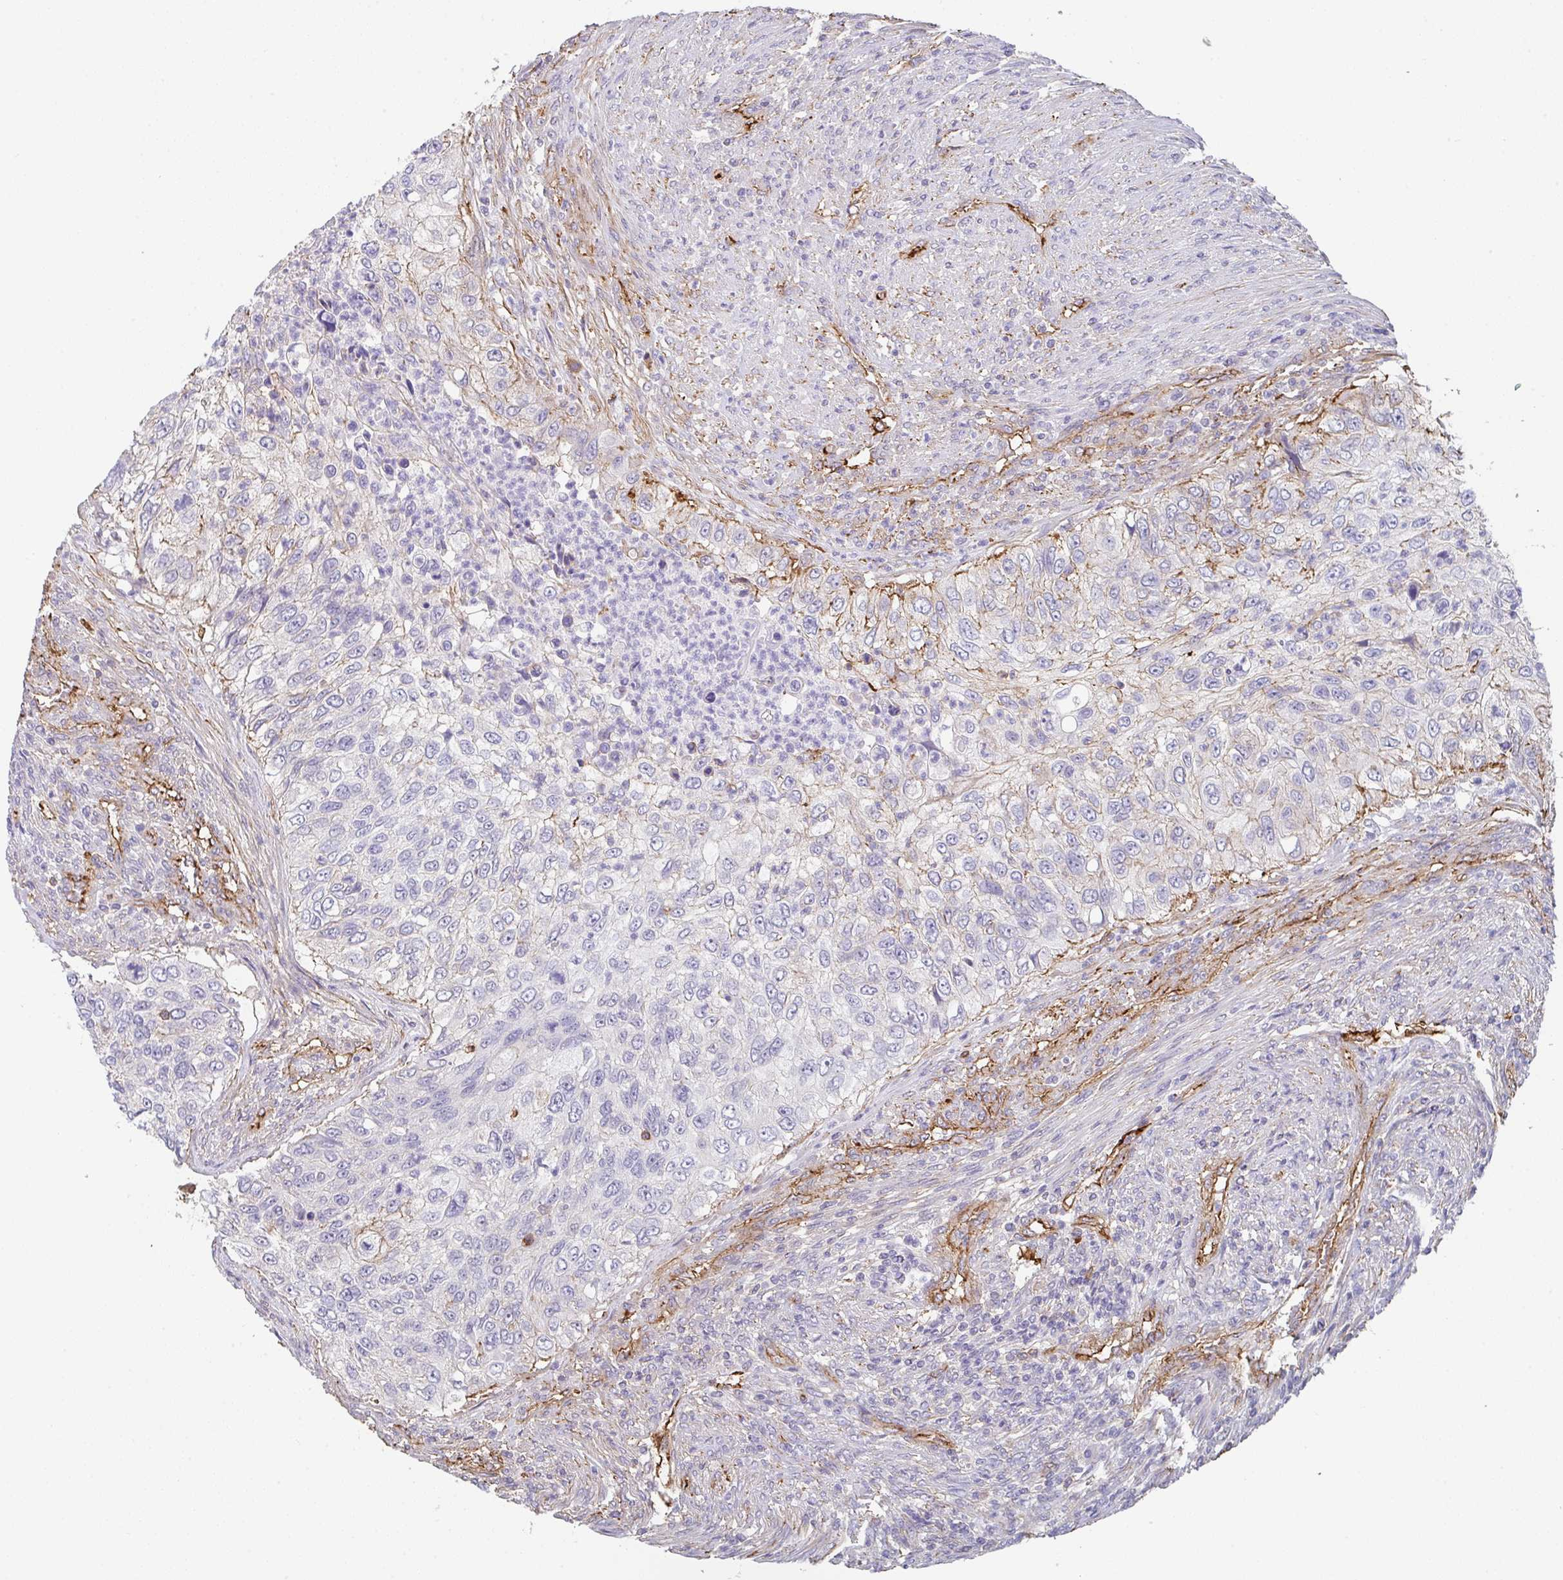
{"staining": {"intensity": "weak", "quantity": "25%-75%", "location": "cytoplasmic/membranous"}, "tissue": "urothelial cancer", "cell_type": "Tumor cells", "image_type": "cancer", "snomed": [{"axis": "morphology", "description": "Urothelial carcinoma, High grade"}, {"axis": "topography", "description": "Urinary bladder"}], "caption": "A high-resolution micrograph shows IHC staining of urothelial carcinoma (high-grade), which demonstrates weak cytoplasmic/membranous positivity in approximately 25%-75% of tumor cells. The protein of interest is shown in brown color, while the nuclei are stained blue.", "gene": "DBN1", "patient": {"sex": "female", "age": 60}}